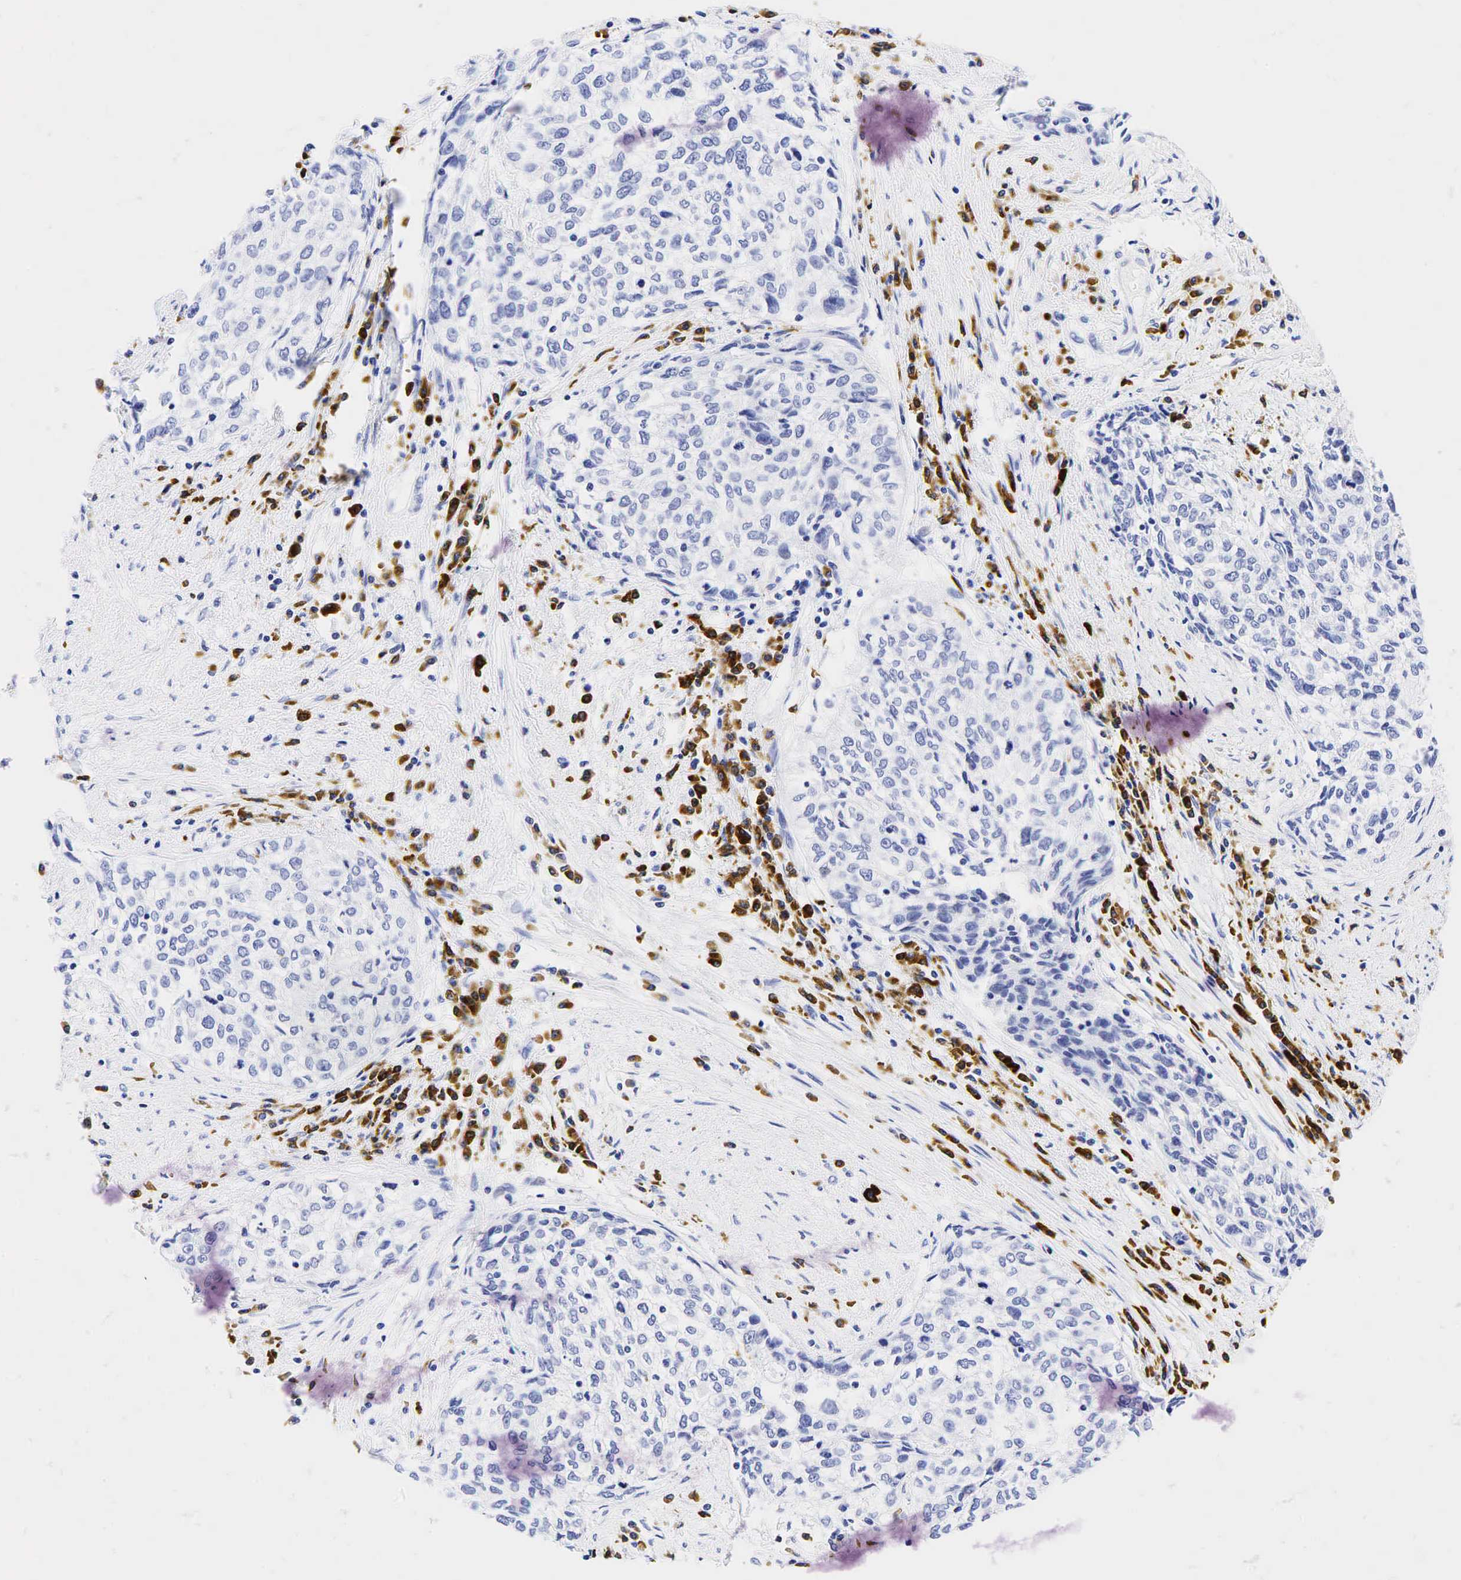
{"staining": {"intensity": "negative", "quantity": "none", "location": "none"}, "tissue": "cervical cancer", "cell_type": "Tumor cells", "image_type": "cancer", "snomed": [{"axis": "morphology", "description": "Squamous cell carcinoma, NOS"}, {"axis": "topography", "description": "Cervix"}], "caption": "There is no significant expression in tumor cells of cervical squamous cell carcinoma.", "gene": "CD79A", "patient": {"sex": "female", "age": 57}}